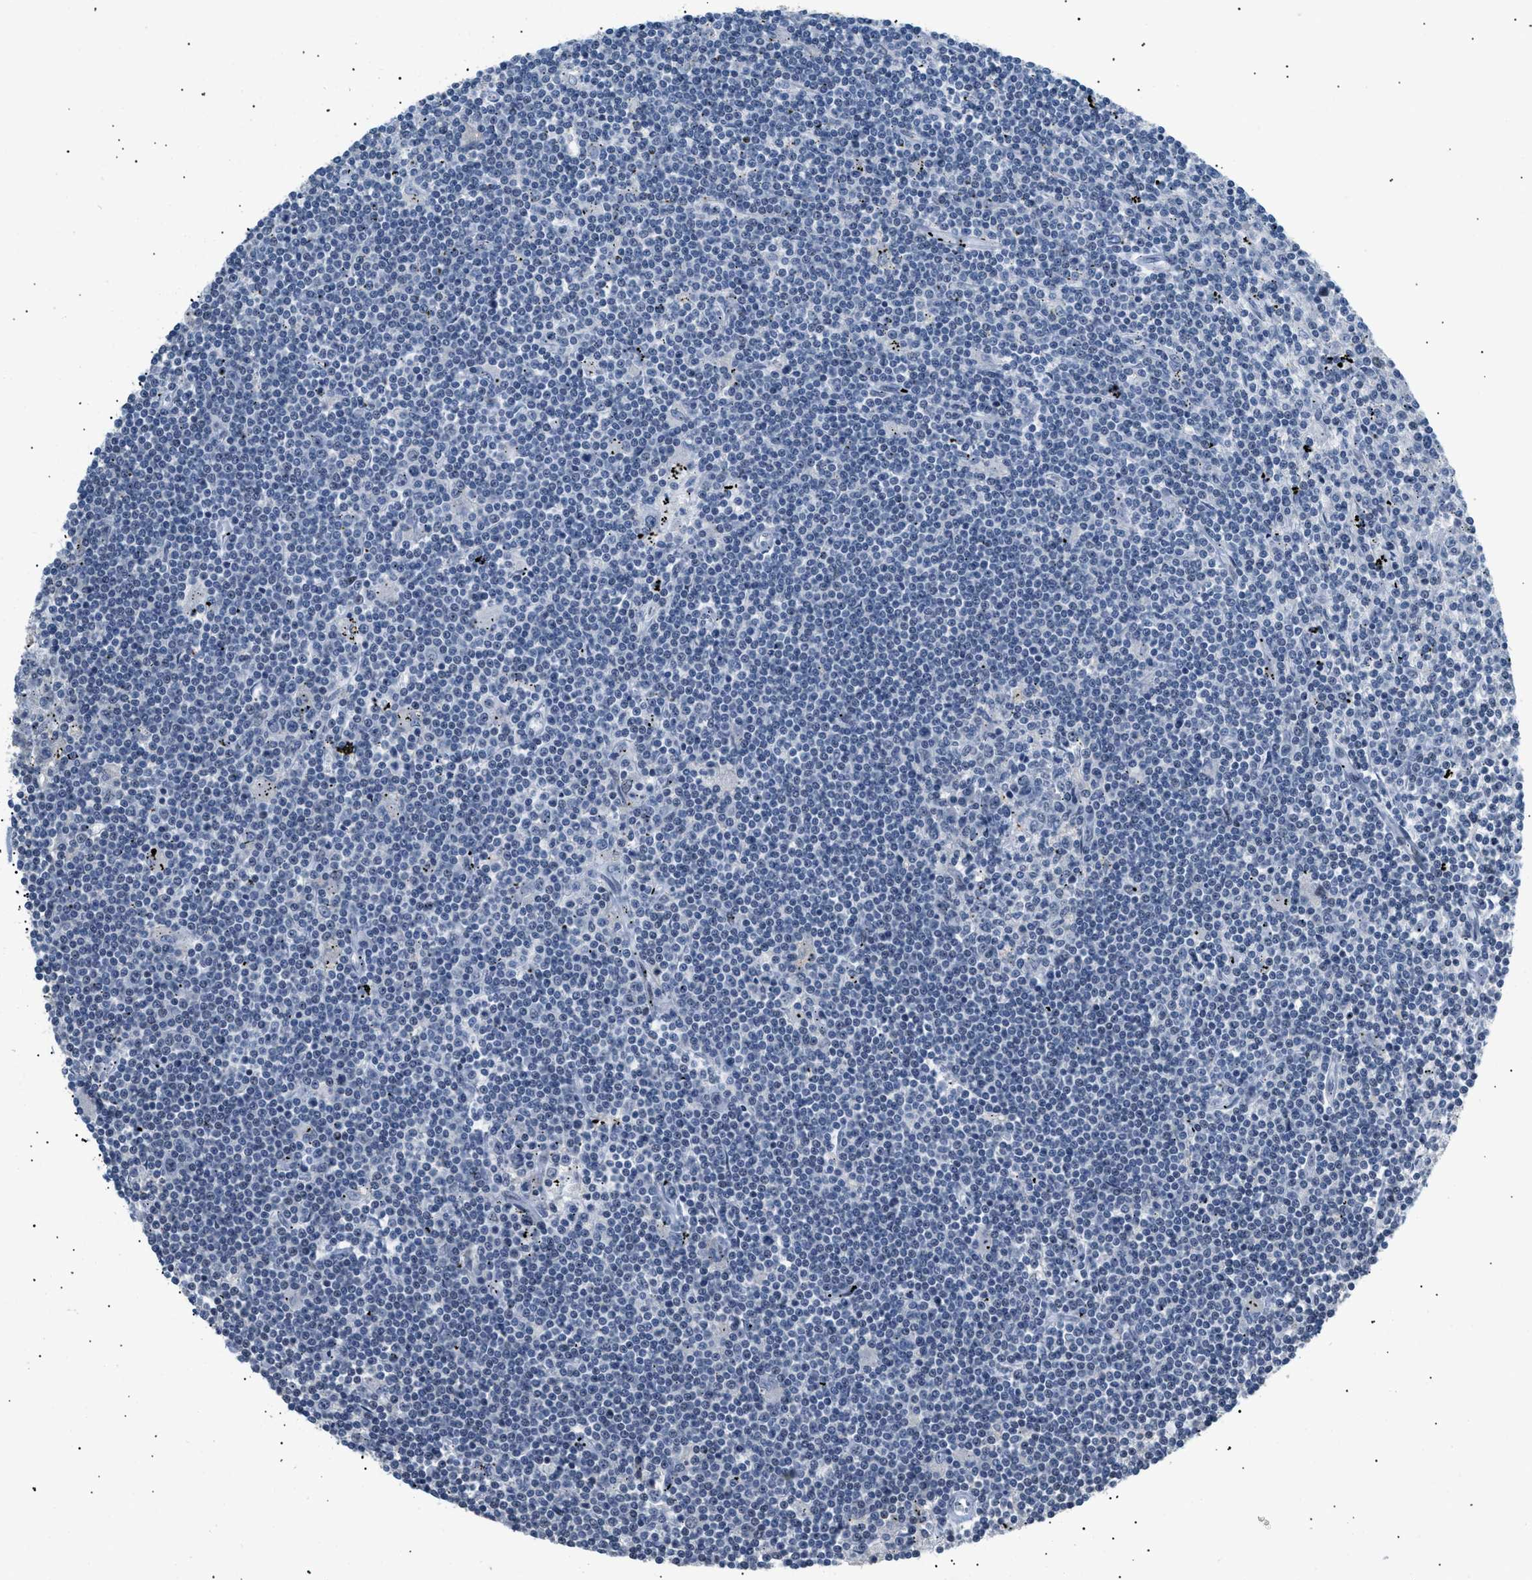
{"staining": {"intensity": "negative", "quantity": "none", "location": "none"}, "tissue": "lymphoma", "cell_type": "Tumor cells", "image_type": "cancer", "snomed": [{"axis": "morphology", "description": "Malignant lymphoma, non-Hodgkin's type, Low grade"}, {"axis": "topography", "description": "Spleen"}], "caption": "Human lymphoma stained for a protein using immunohistochemistry (IHC) demonstrates no positivity in tumor cells.", "gene": "KCNC3", "patient": {"sex": "male", "age": 76}}